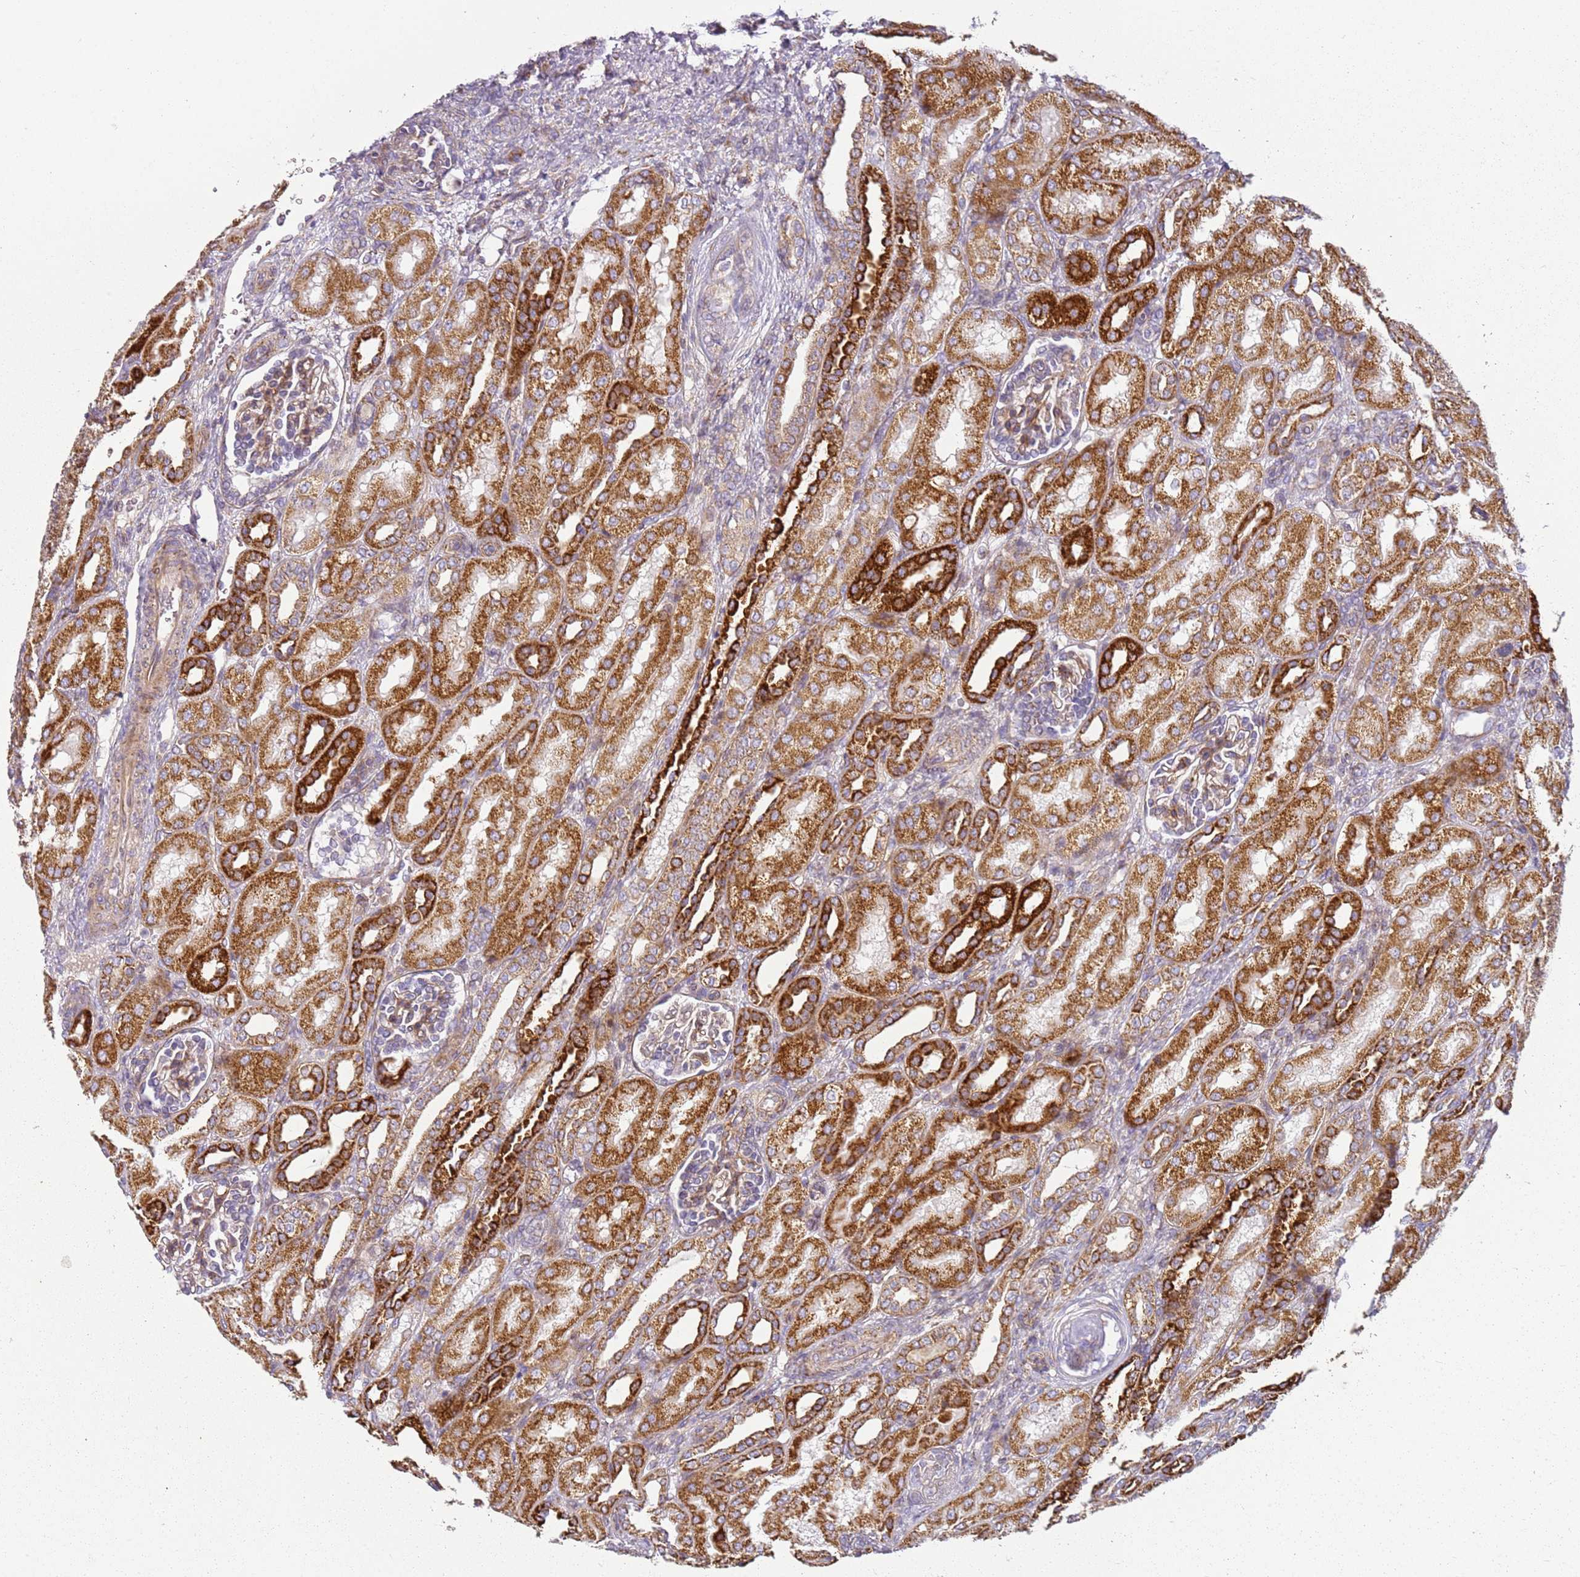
{"staining": {"intensity": "weak", "quantity": "25%-75%", "location": "cytoplasmic/membranous"}, "tissue": "kidney", "cell_type": "Cells in glomeruli", "image_type": "normal", "snomed": [{"axis": "morphology", "description": "Normal tissue, NOS"}, {"axis": "morphology", "description": "Neoplasm, malignant, NOS"}, {"axis": "topography", "description": "Kidney"}], "caption": "Unremarkable kidney shows weak cytoplasmic/membranous positivity in approximately 25%-75% of cells in glomeruli, visualized by immunohistochemistry. The staining was performed using DAB to visualize the protein expression in brown, while the nuclei were stained in blue with hematoxylin (Magnification: 20x).", "gene": "TMEM200C", "patient": {"sex": "female", "age": 1}}